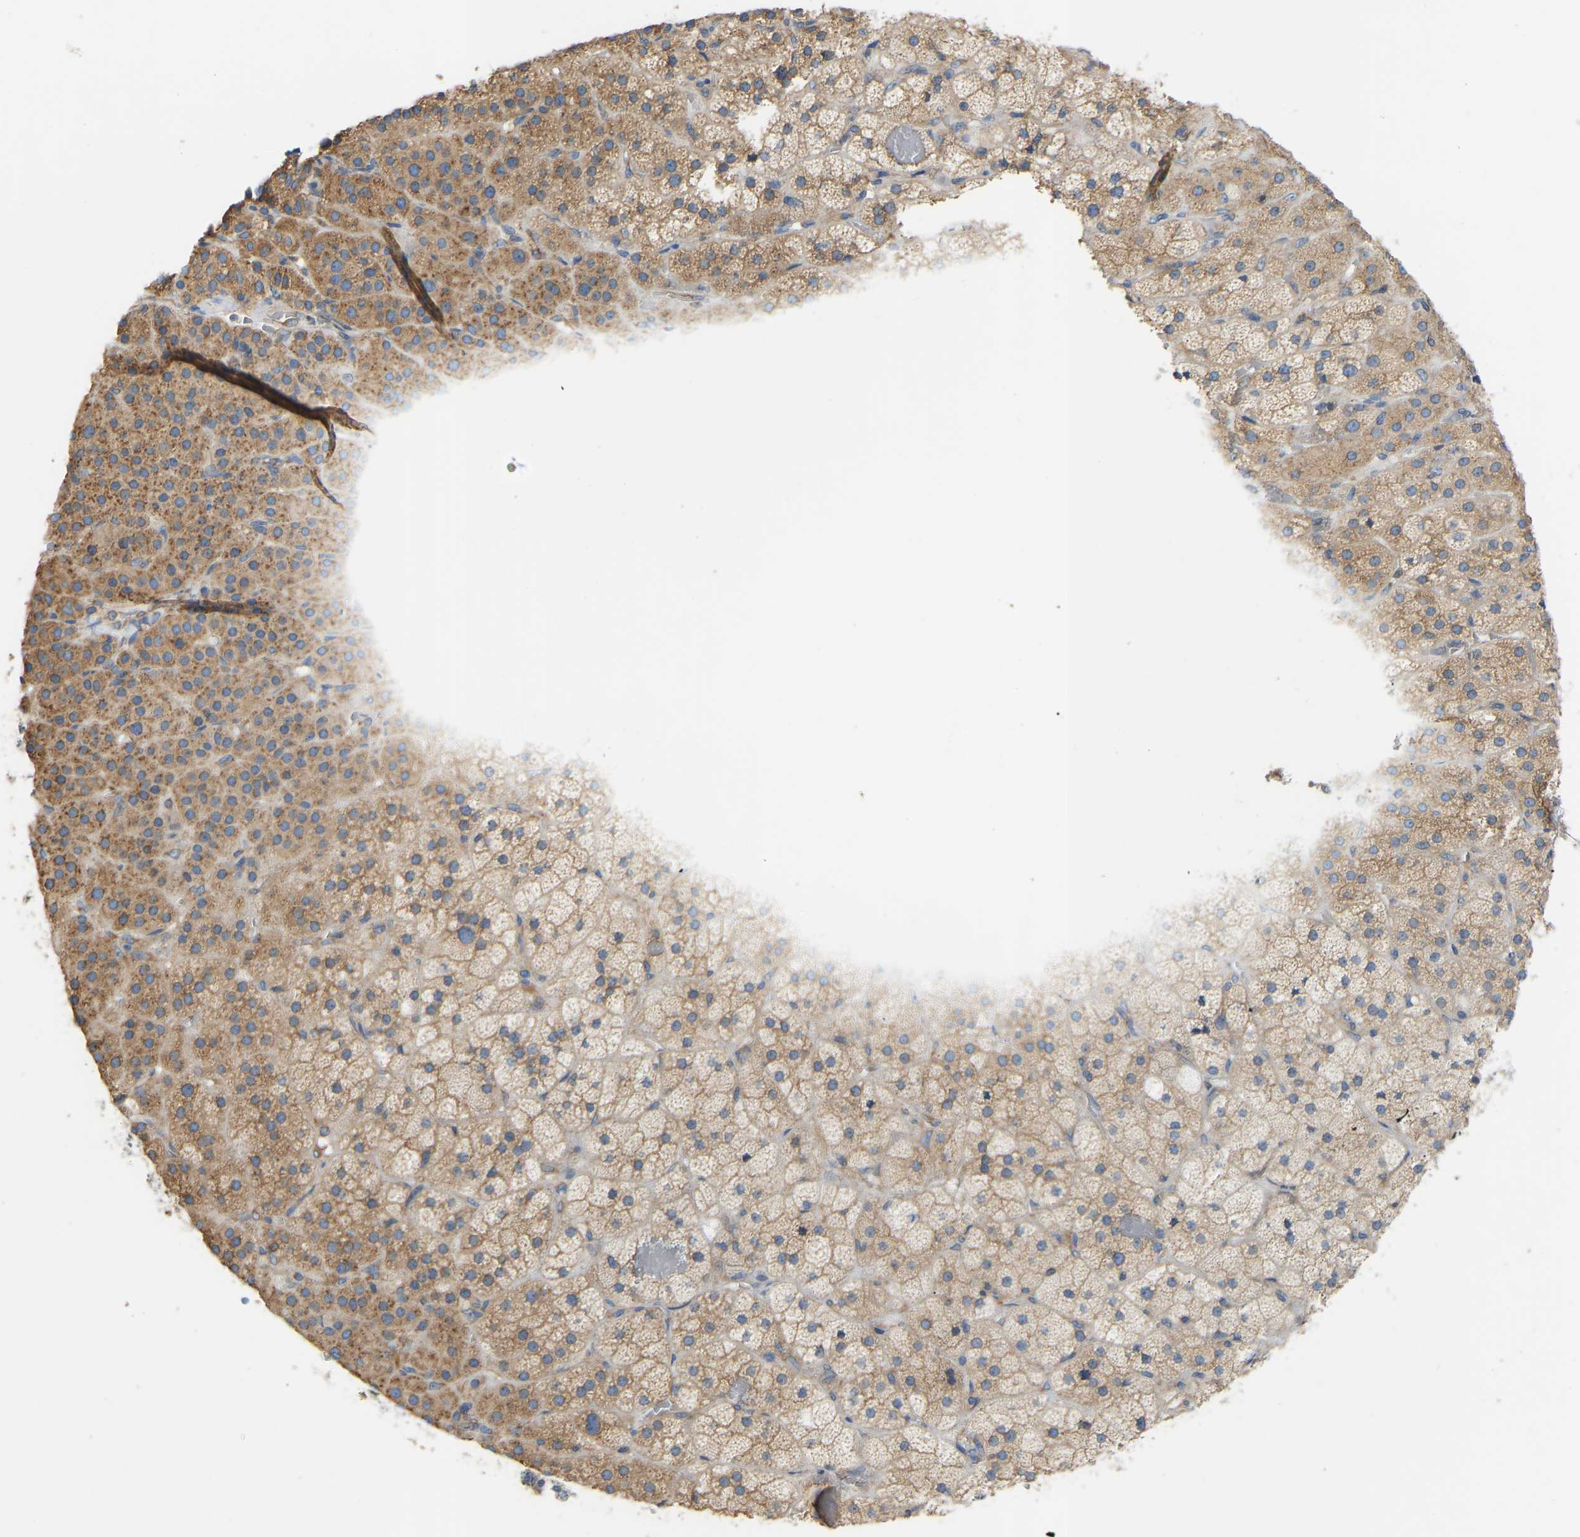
{"staining": {"intensity": "moderate", "quantity": ">75%", "location": "cytoplasmic/membranous"}, "tissue": "adrenal gland", "cell_type": "Glandular cells", "image_type": "normal", "snomed": [{"axis": "morphology", "description": "Normal tissue, NOS"}, {"axis": "topography", "description": "Adrenal gland"}], "caption": "Approximately >75% of glandular cells in benign human adrenal gland display moderate cytoplasmic/membranous protein expression as visualized by brown immunohistochemical staining.", "gene": "RPS6KB2", "patient": {"sex": "male", "age": 57}}